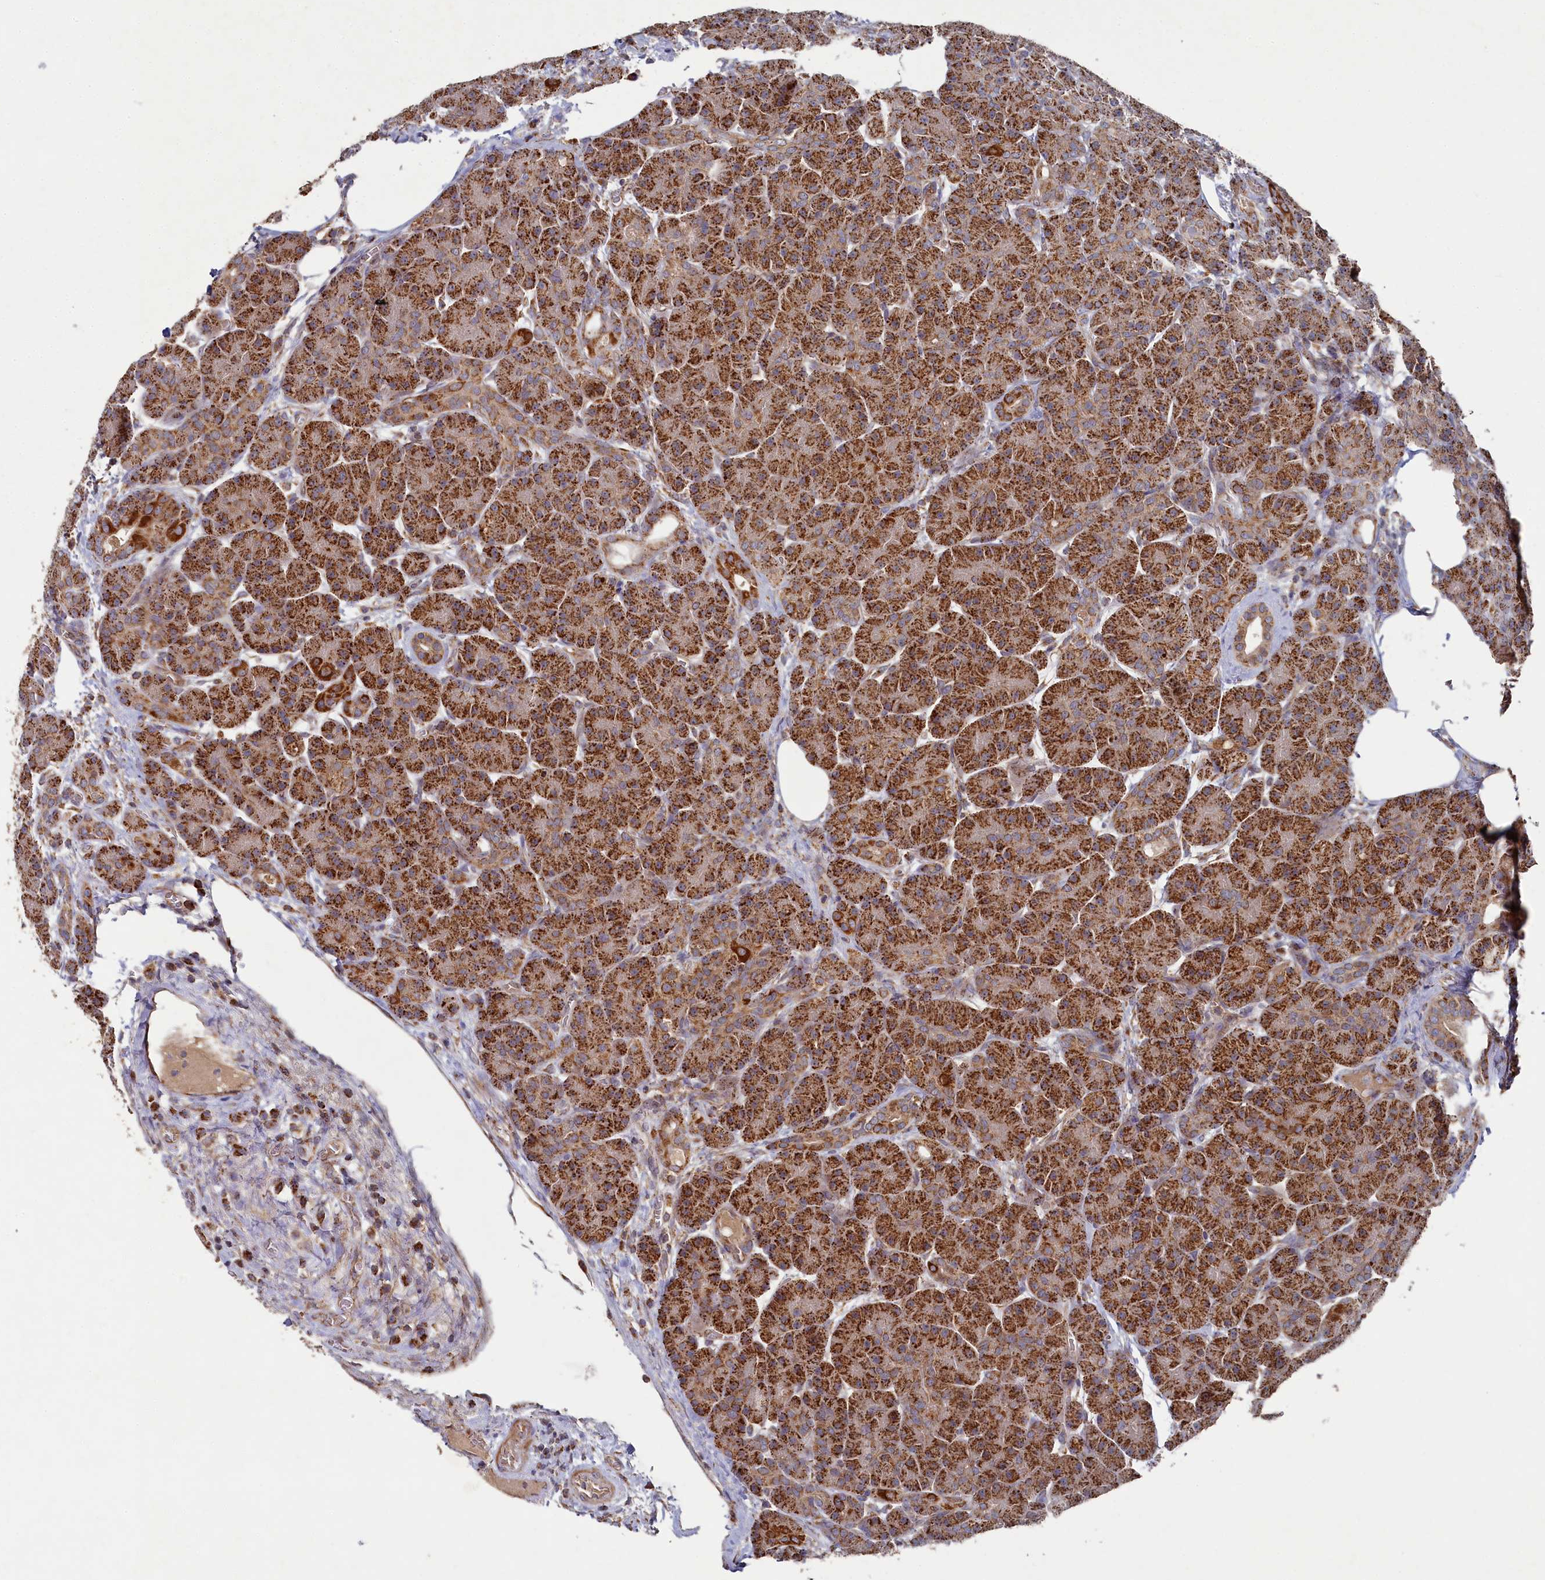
{"staining": {"intensity": "strong", "quantity": ">75%", "location": "cytoplasmic/membranous"}, "tissue": "pancreas", "cell_type": "Exocrine glandular cells", "image_type": "normal", "snomed": [{"axis": "morphology", "description": "Normal tissue, NOS"}, {"axis": "topography", "description": "Pancreas"}], "caption": "Strong cytoplasmic/membranous protein staining is seen in approximately >75% of exocrine glandular cells in pancreas.", "gene": "HAUS2", "patient": {"sex": "male", "age": 63}}